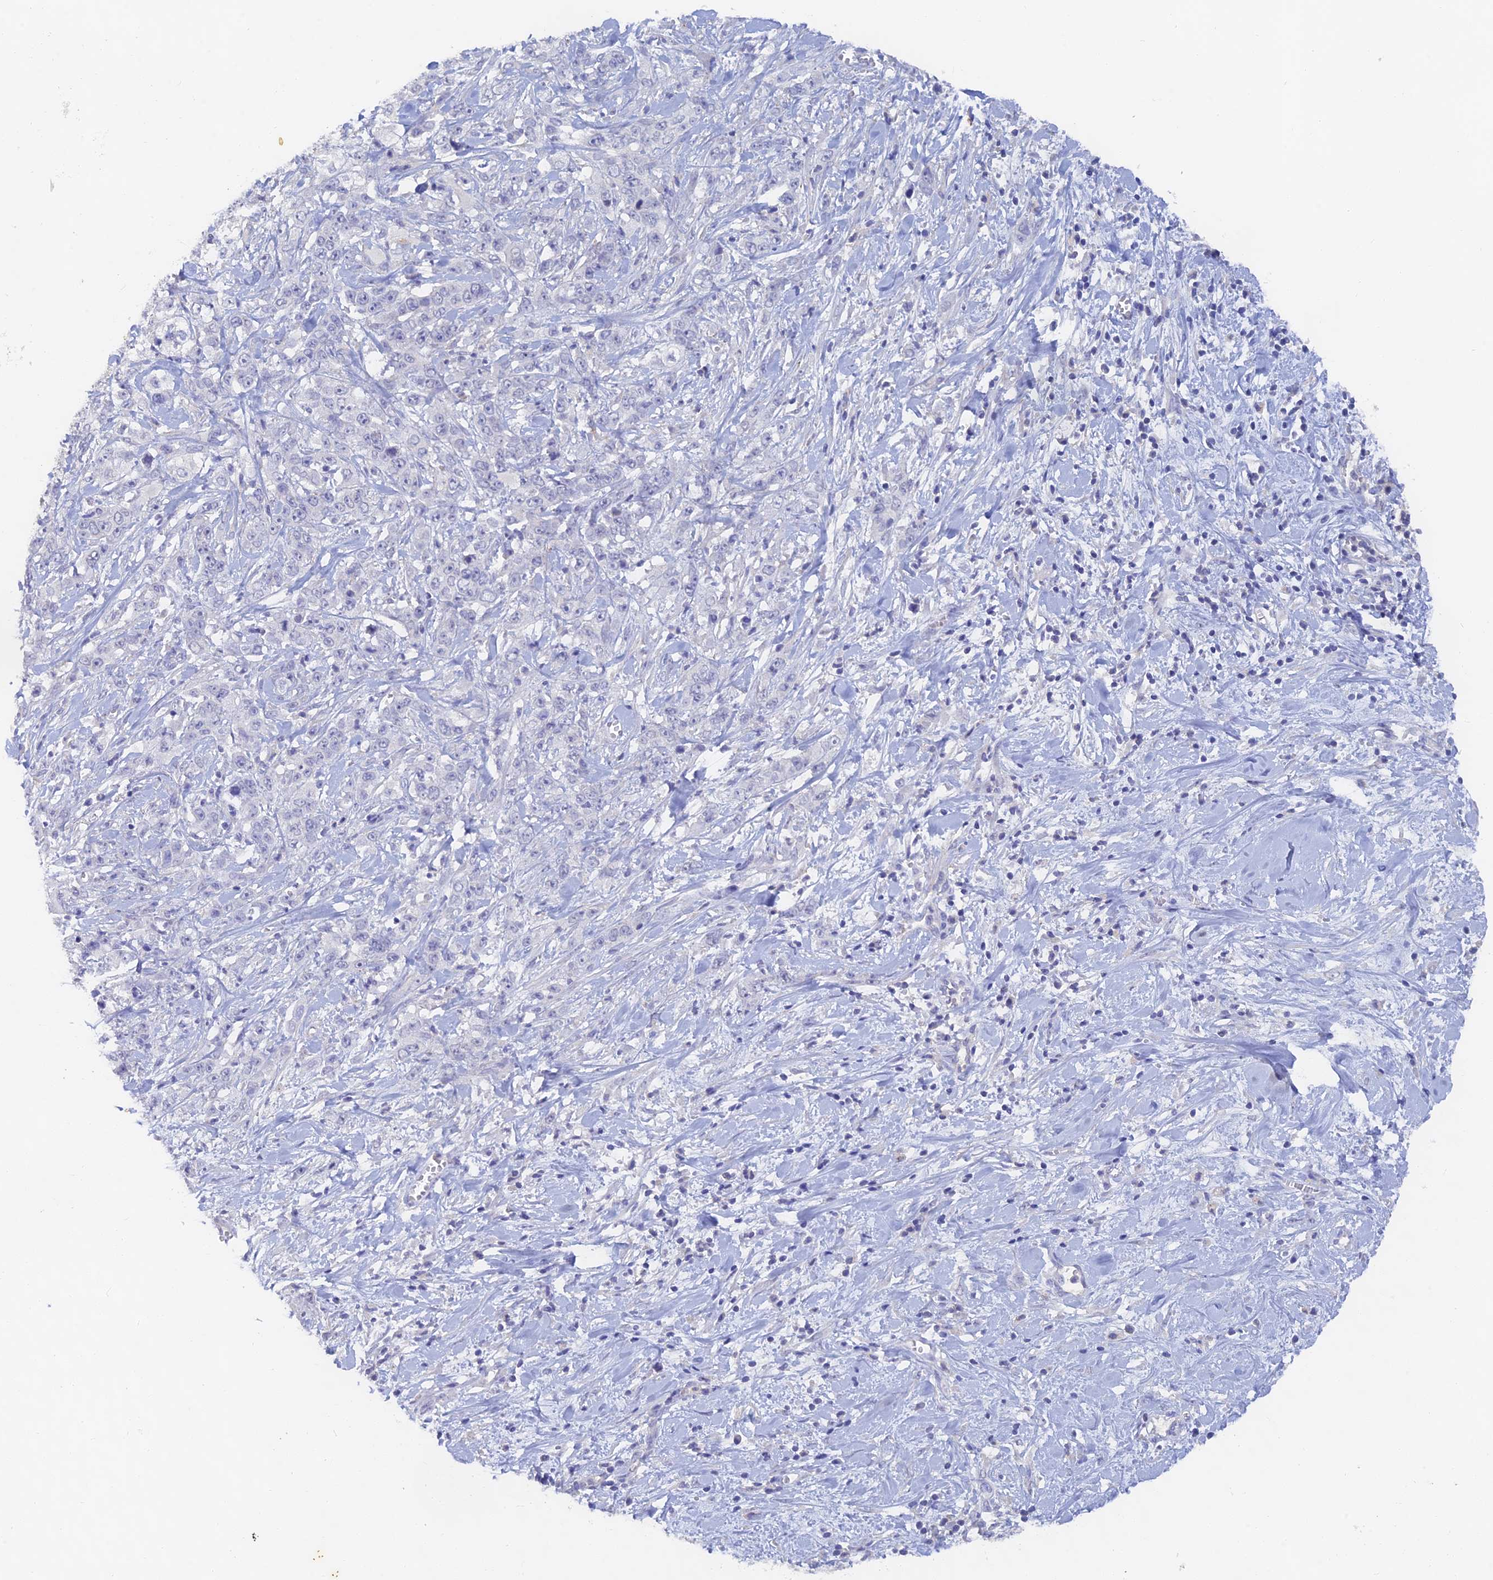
{"staining": {"intensity": "negative", "quantity": "none", "location": "none"}, "tissue": "stomach cancer", "cell_type": "Tumor cells", "image_type": "cancer", "snomed": [{"axis": "morphology", "description": "Adenocarcinoma, NOS"}, {"axis": "topography", "description": "Stomach, upper"}], "caption": "The histopathology image shows no significant expression in tumor cells of stomach cancer (adenocarcinoma).", "gene": "LRIF1", "patient": {"sex": "male", "age": 62}}